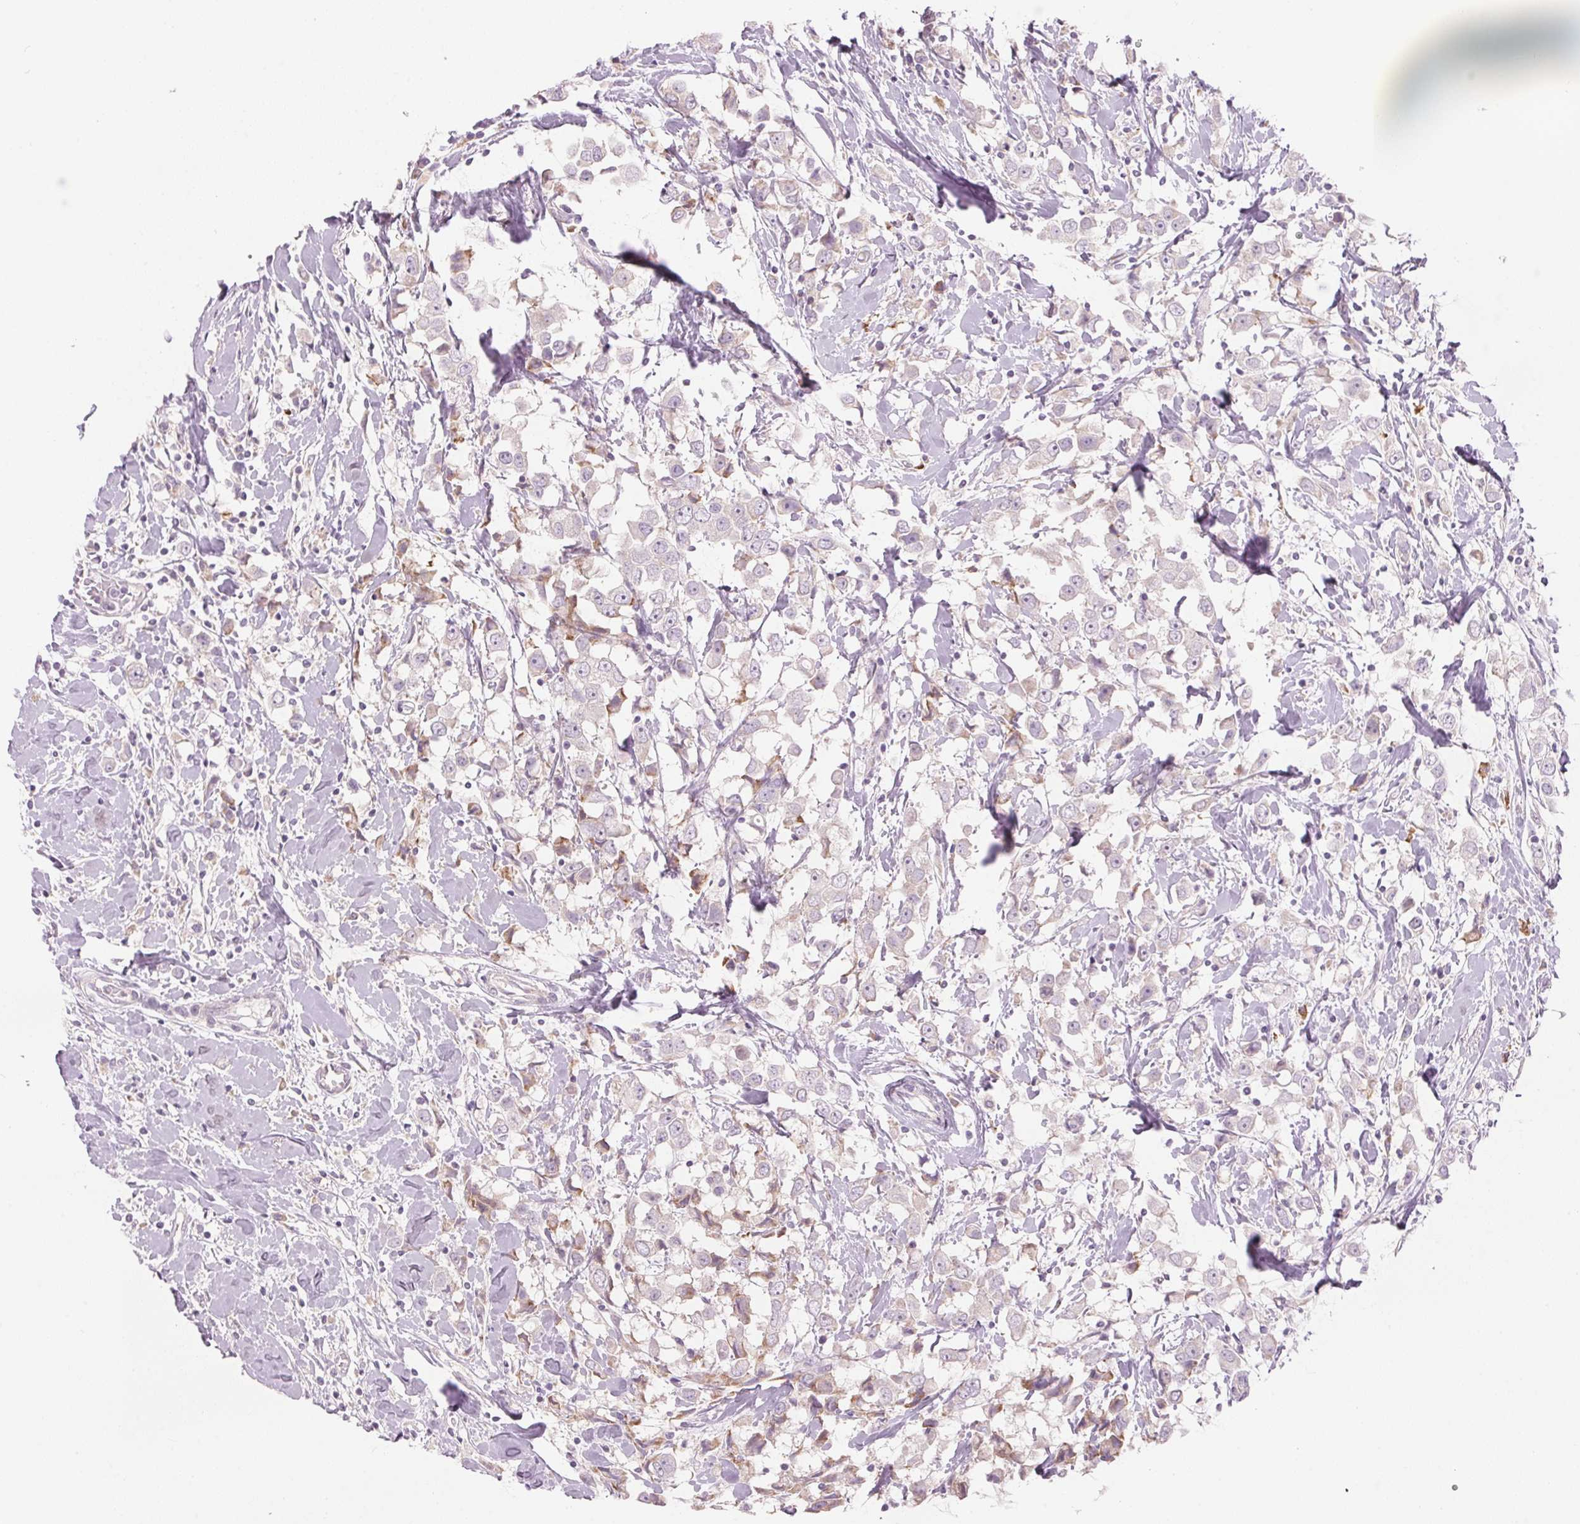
{"staining": {"intensity": "negative", "quantity": "none", "location": "none"}, "tissue": "breast cancer", "cell_type": "Tumor cells", "image_type": "cancer", "snomed": [{"axis": "morphology", "description": "Duct carcinoma"}, {"axis": "topography", "description": "Breast"}], "caption": "This is an IHC micrograph of breast cancer. There is no positivity in tumor cells.", "gene": "GNMT", "patient": {"sex": "female", "age": 61}}